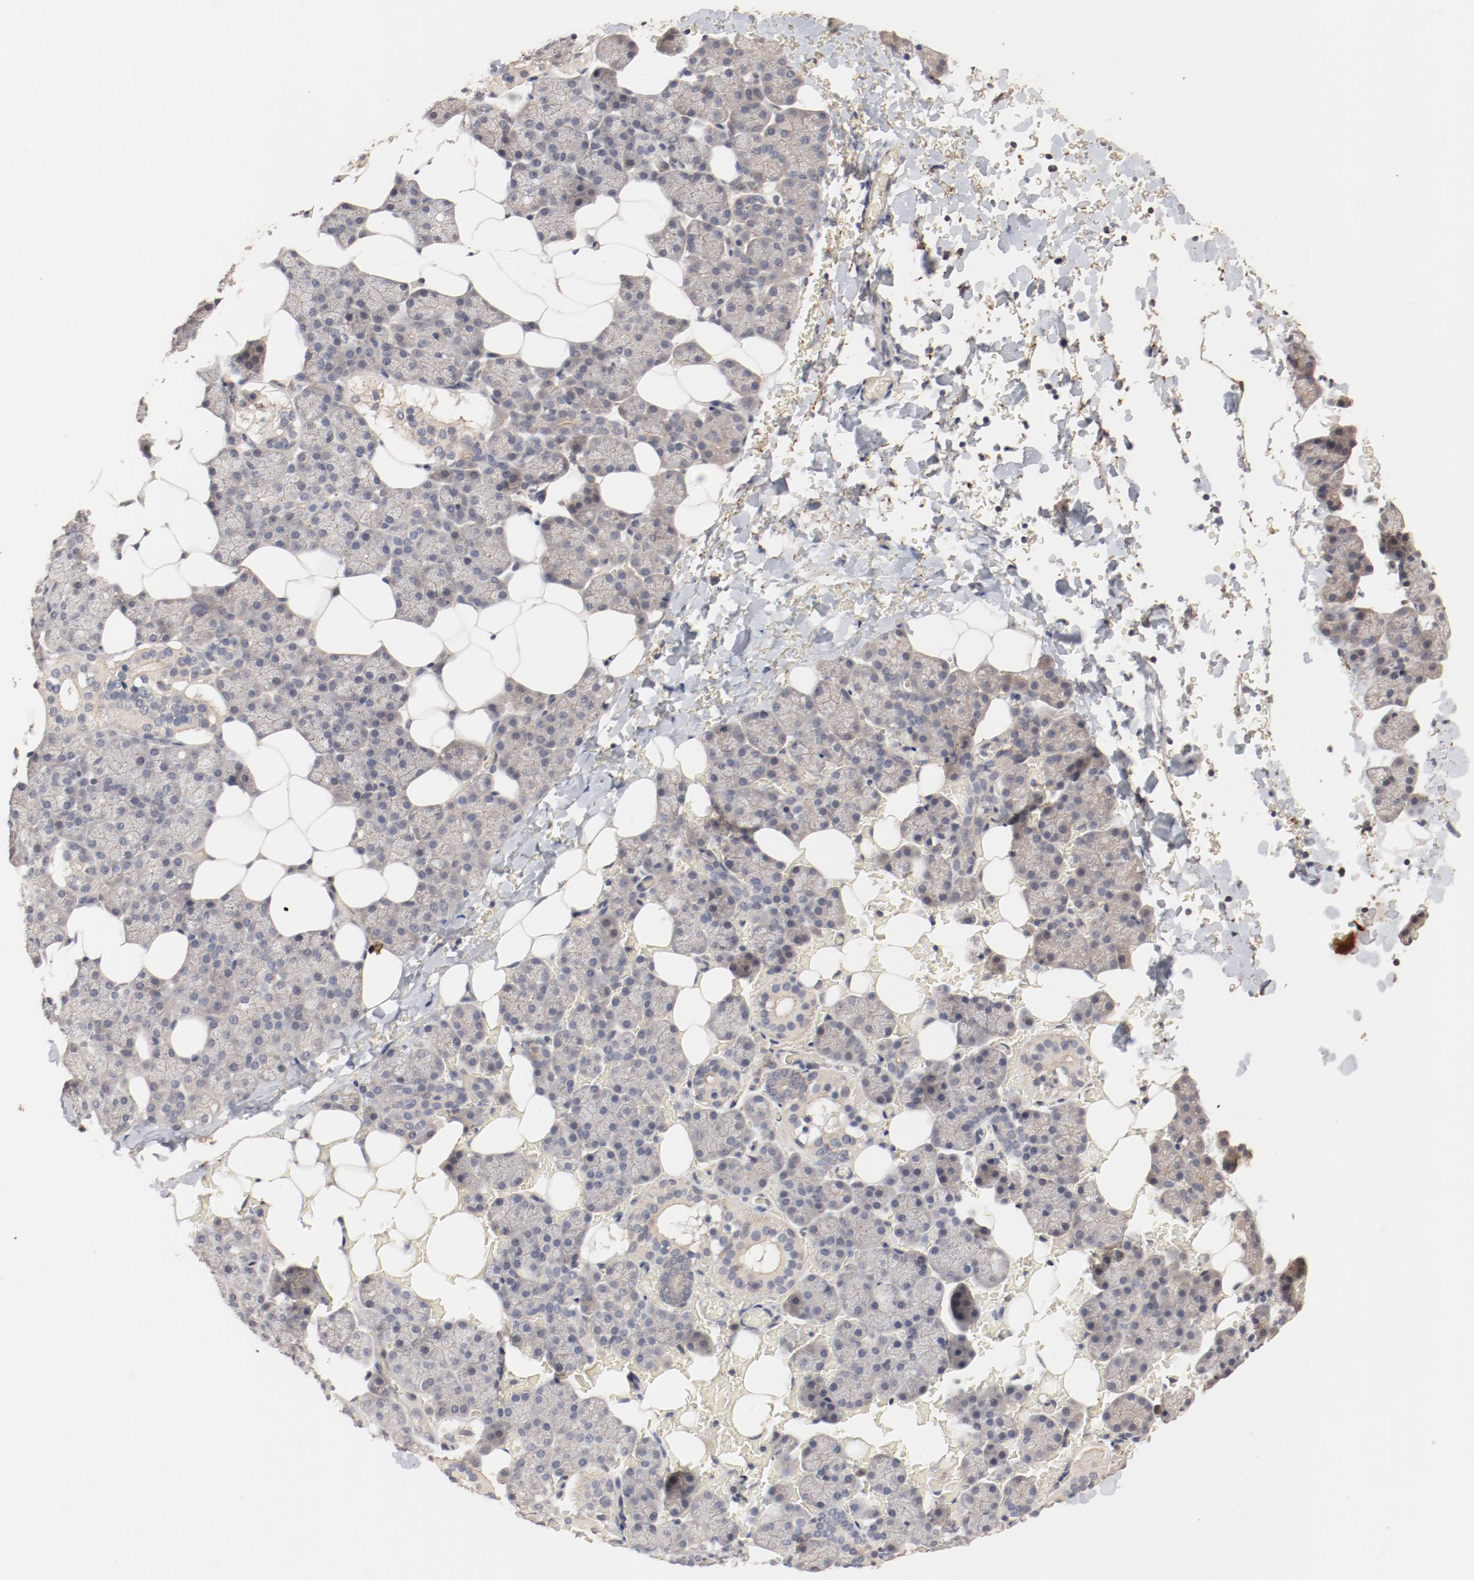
{"staining": {"intensity": "moderate", "quantity": "25%-75%", "location": "cytoplasmic/membranous,nuclear"}, "tissue": "salivary gland", "cell_type": "Glandular cells", "image_type": "normal", "snomed": [{"axis": "morphology", "description": "Normal tissue, NOS"}, {"axis": "topography", "description": "Lymph node"}, {"axis": "topography", "description": "Salivary gland"}], "caption": "High-power microscopy captured an IHC histopathology image of normal salivary gland, revealing moderate cytoplasmic/membranous,nuclear expression in about 25%-75% of glandular cells. Immunohistochemistry (ihc) stains the protein of interest in brown and the nuclei are stained blue.", "gene": "IL3RA", "patient": {"sex": "male", "age": 8}}